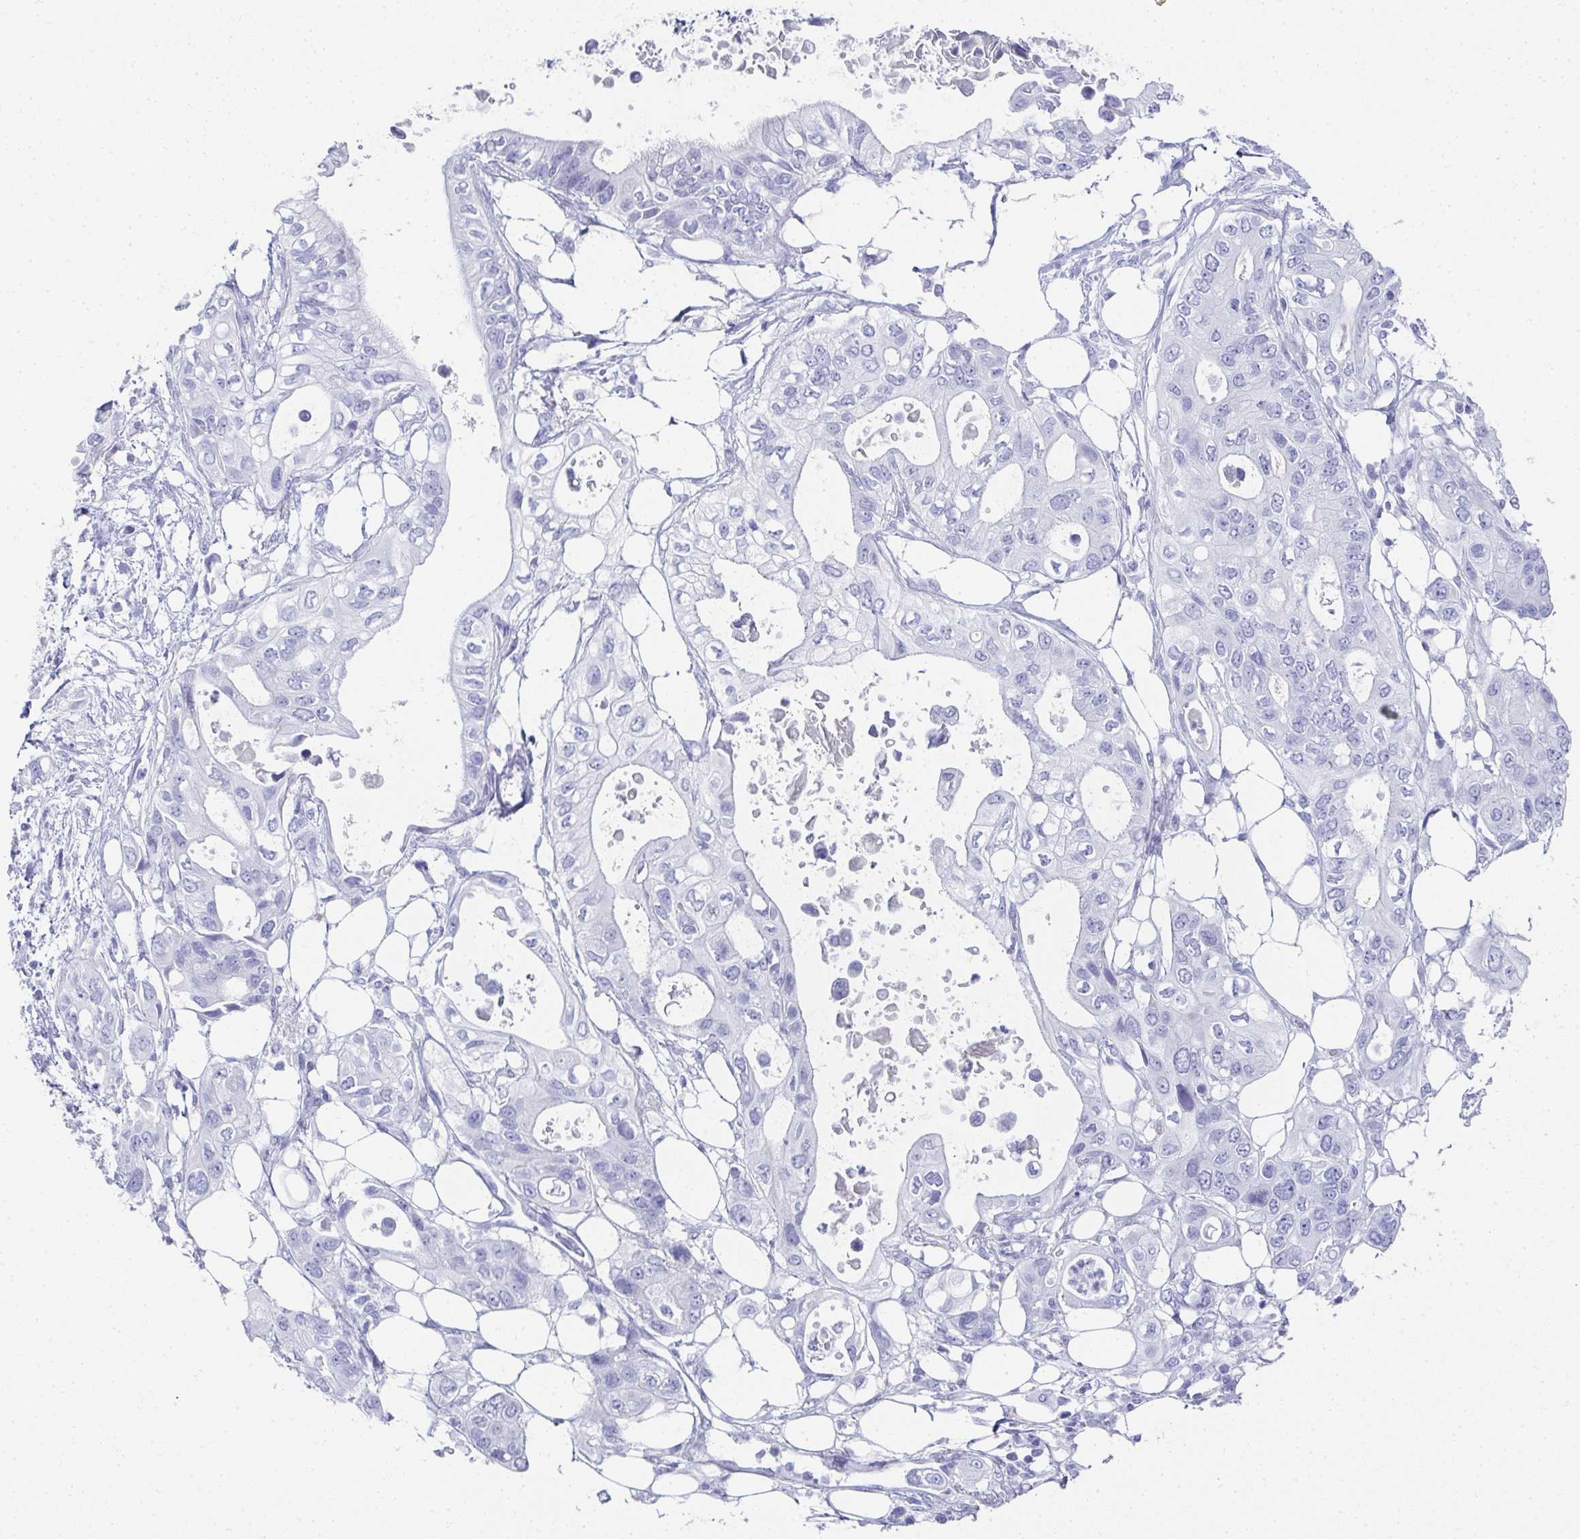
{"staining": {"intensity": "negative", "quantity": "none", "location": "none"}, "tissue": "pancreatic cancer", "cell_type": "Tumor cells", "image_type": "cancer", "snomed": [{"axis": "morphology", "description": "Adenocarcinoma, NOS"}, {"axis": "topography", "description": "Pancreas"}], "caption": "IHC image of neoplastic tissue: human pancreatic cancer stained with DAB (3,3'-diaminobenzidine) exhibits no significant protein staining in tumor cells.", "gene": "SYCP1", "patient": {"sex": "female", "age": 63}}